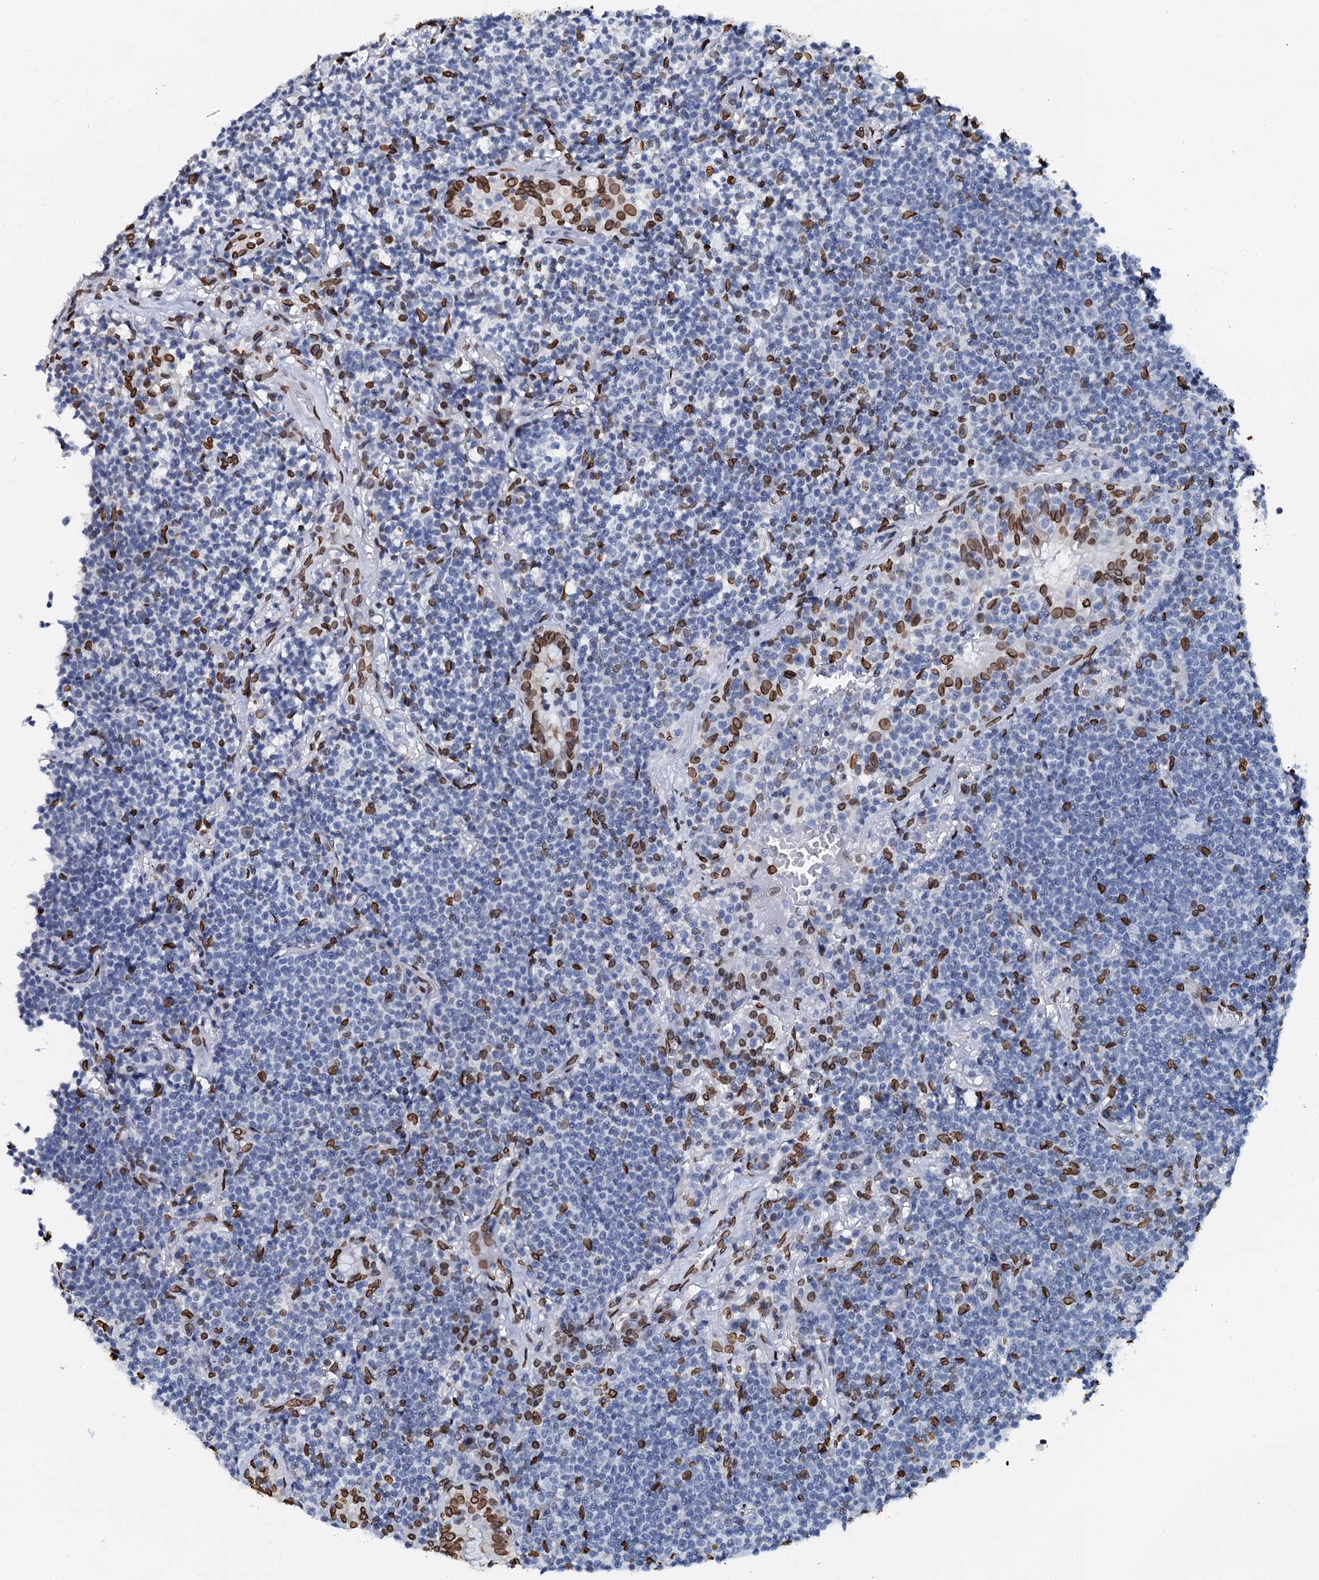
{"staining": {"intensity": "negative", "quantity": "none", "location": "none"}, "tissue": "lymphoma", "cell_type": "Tumor cells", "image_type": "cancer", "snomed": [{"axis": "morphology", "description": "Malignant lymphoma, non-Hodgkin's type, Low grade"}, {"axis": "topography", "description": "Lung"}], "caption": "A histopathology image of low-grade malignant lymphoma, non-Hodgkin's type stained for a protein demonstrates no brown staining in tumor cells. (Immunohistochemistry, brightfield microscopy, high magnification).", "gene": "KATNAL2", "patient": {"sex": "female", "age": 71}}